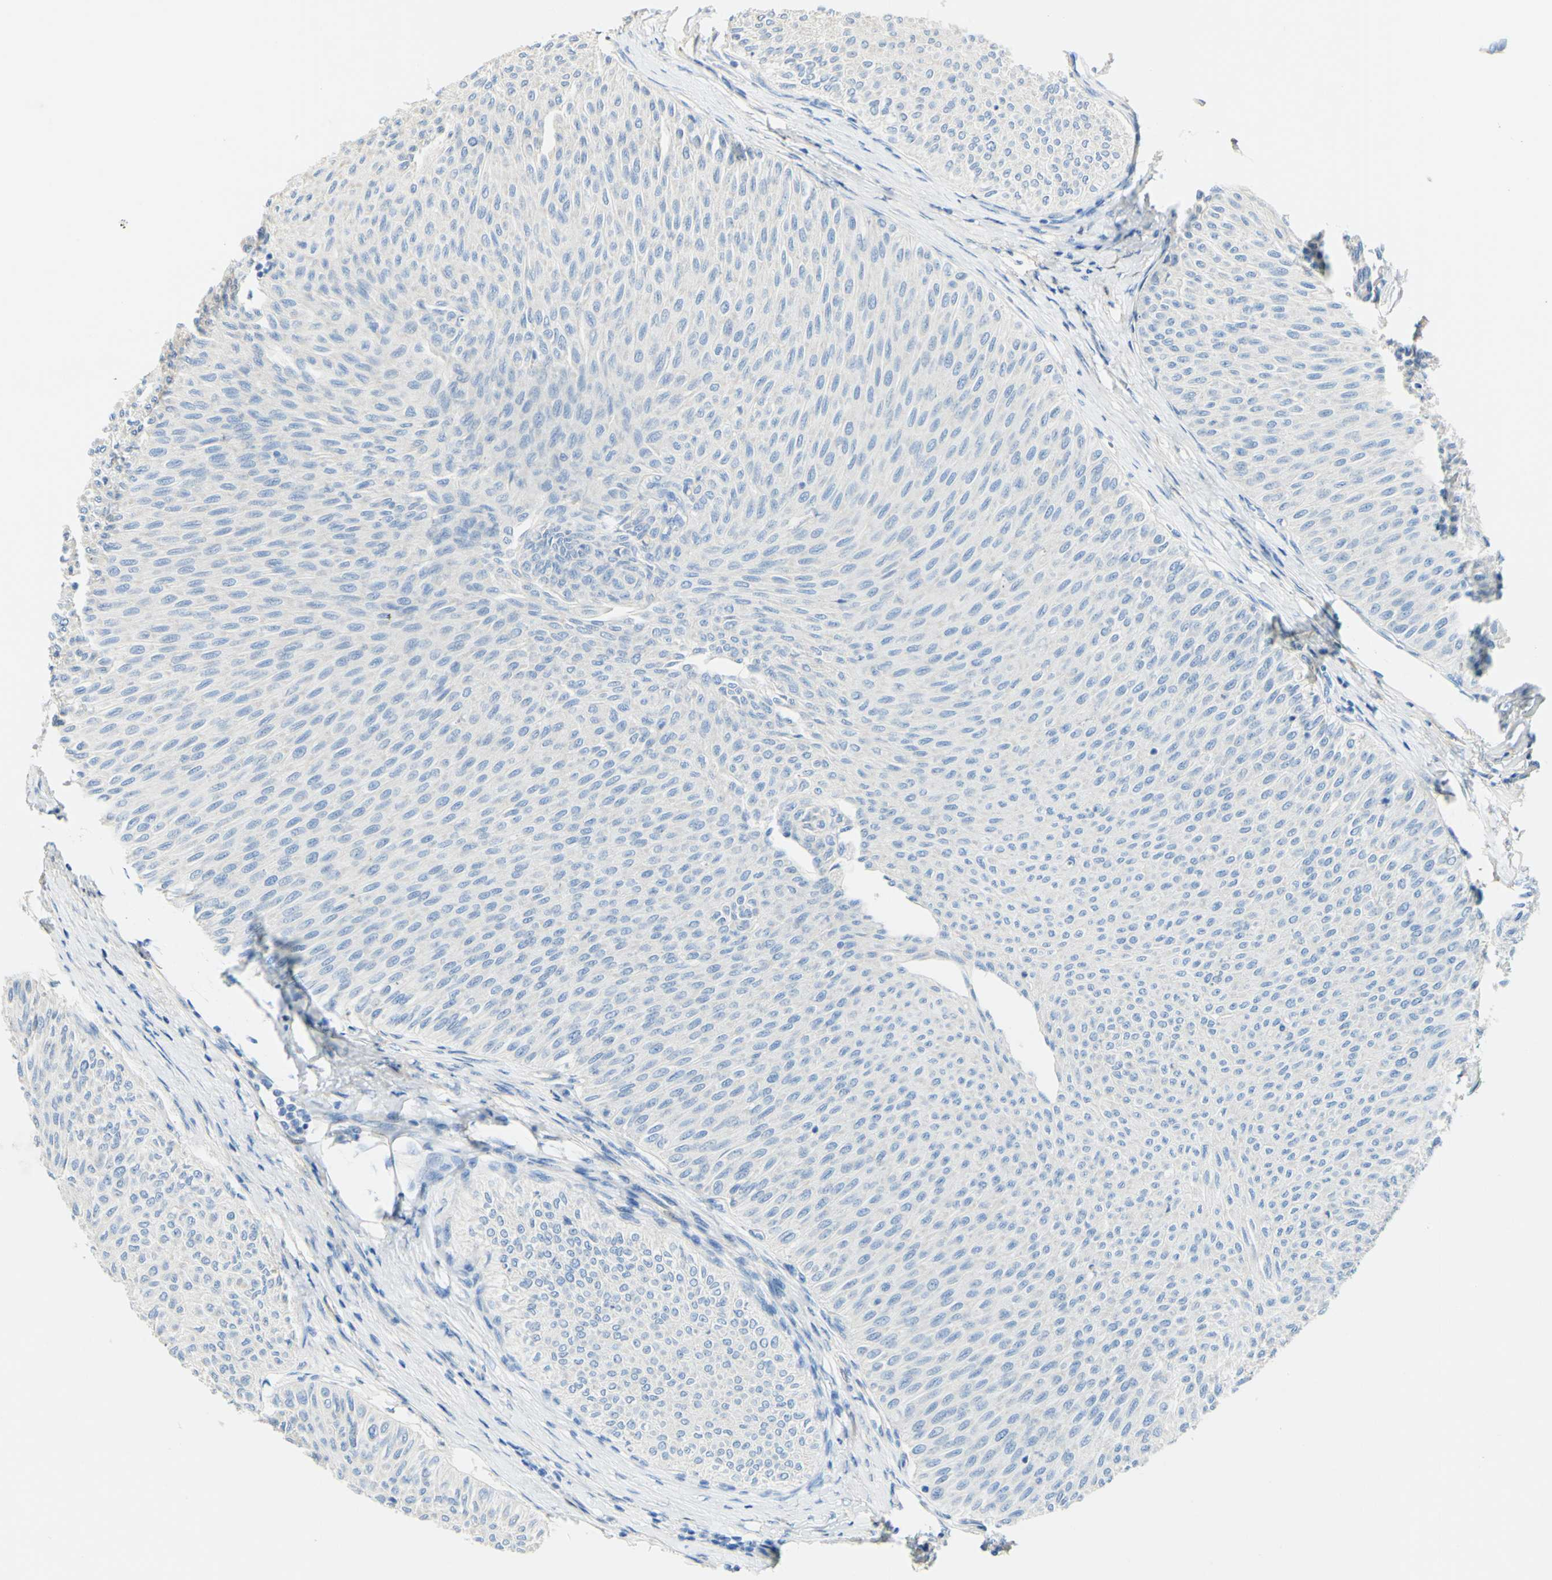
{"staining": {"intensity": "negative", "quantity": "none", "location": "none"}, "tissue": "urothelial cancer", "cell_type": "Tumor cells", "image_type": "cancer", "snomed": [{"axis": "morphology", "description": "Urothelial carcinoma, Low grade"}, {"axis": "topography", "description": "Urinary bladder"}], "caption": "DAB immunohistochemical staining of urothelial cancer shows no significant positivity in tumor cells.", "gene": "FGF4", "patient": {"sex": "male", "age": 78}}